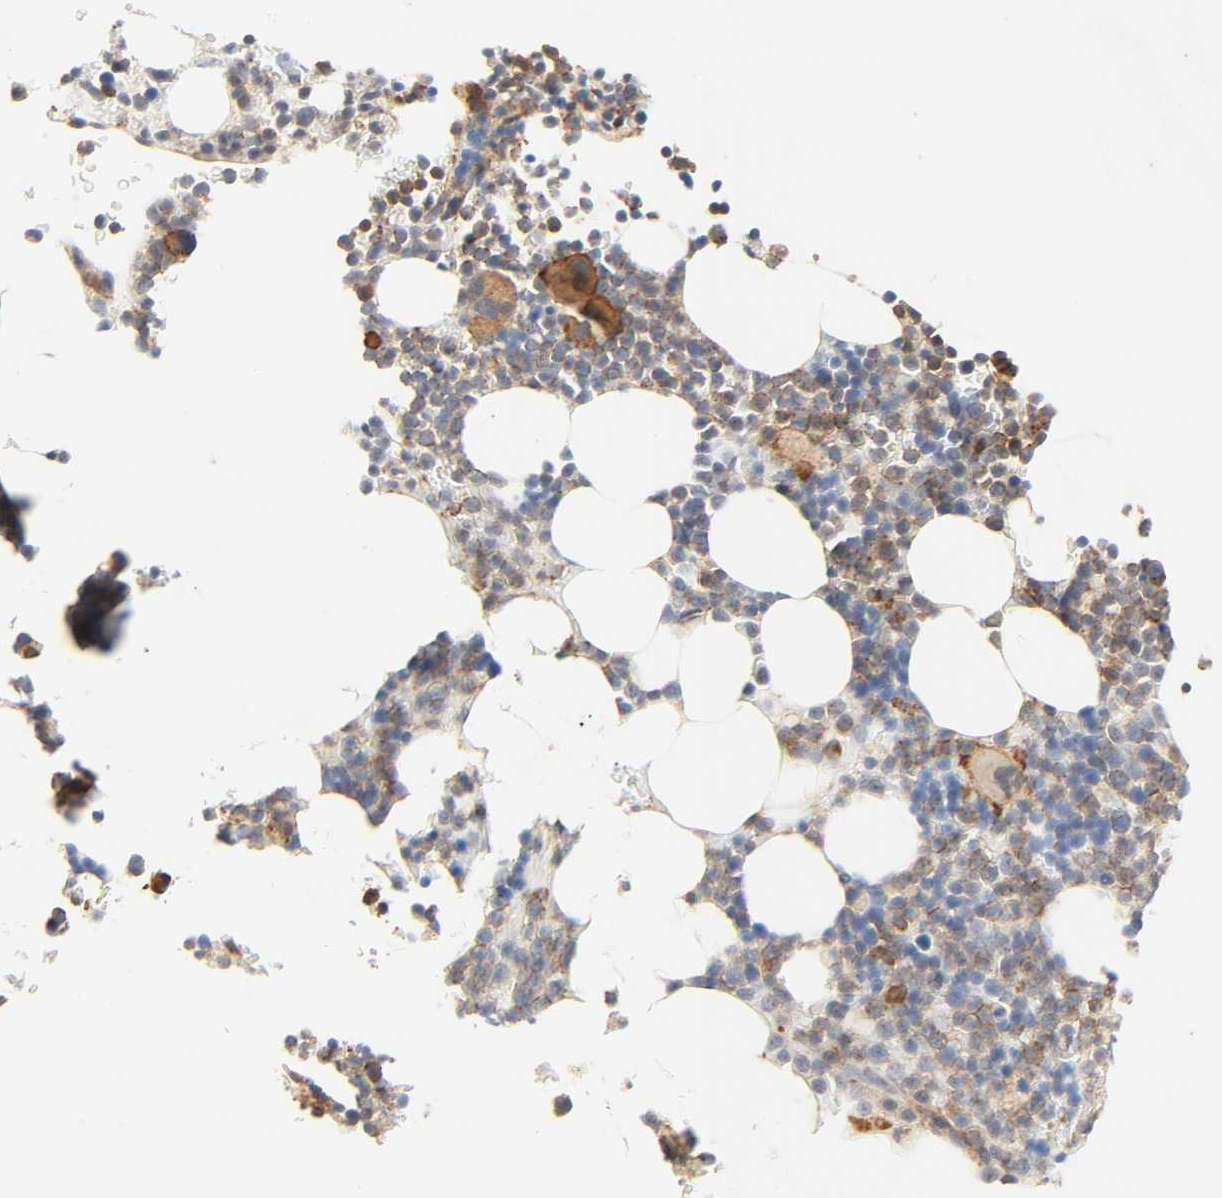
{"staining": {"intensity": "moderate", "quantity": "25%-75%", "location": "cytoplasmic/membranous"}, "tissue": "bone marrow", "cell_type": "Hematopoietic cells", "image_type": "normal", "snomed": [{"axis": "morphology", "description": "Normal tissue, NOS"}, {"axis": "topography", "description": "Bone marrow"}], "caption": "Moderate cytoplasmic/membranous expression is present in about 25%-75% of hematopoietic cells in normal bone marrow.", "gene": "ZMAT5", "patient": {"sex": "female", "age": 73}}